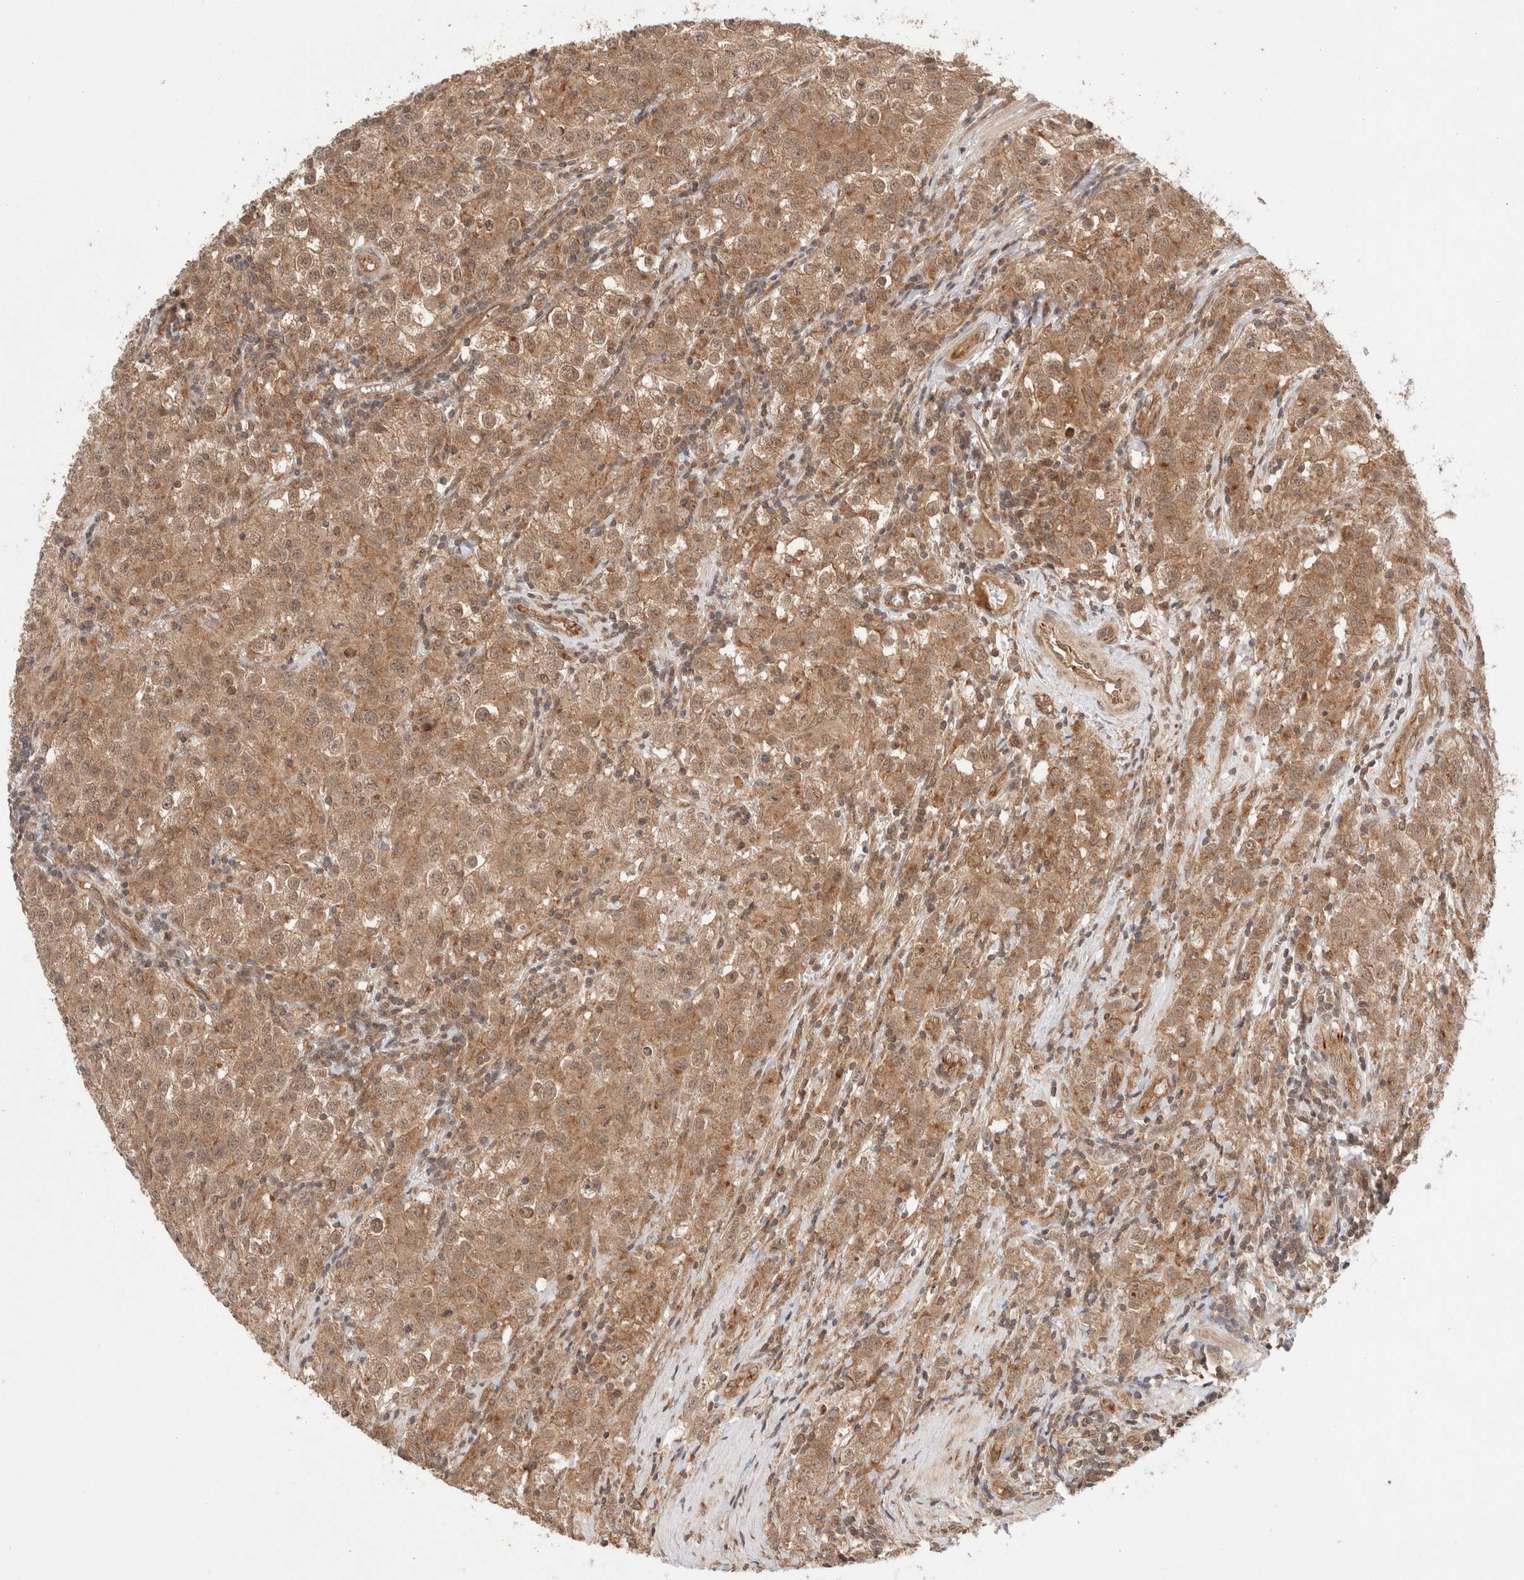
{"staining": {"intensity": "moderate", "quantity": ">75%", "location": "cytoplasmic/membranous,nuclear"}, "tissue": "testis cancer", "cell_type": "Tumor cells", "image_type": "cancer", "snomed": [{"axis": "morphology", "description": "Seminoma, NOS"}, {"axis": "morphology", "description": "Carcinoma, Embryonal, NOS"}, {"axis": "topography", "description": "Testis"}], "caption": "High-power microscopy captured an immunohistochemistry micrograph of testis embryonal carcinoma, revealing moderate cytoplasmic/membranous and nuclear staining in approximately >75% of tumor cells. The staining is performed using DAB brown chromogen to label protein expression. The nuclei are counter-stained blue using hematoxylin.", "gene": "SIKE1", "patient": {"sex": "male", "age": 43}}